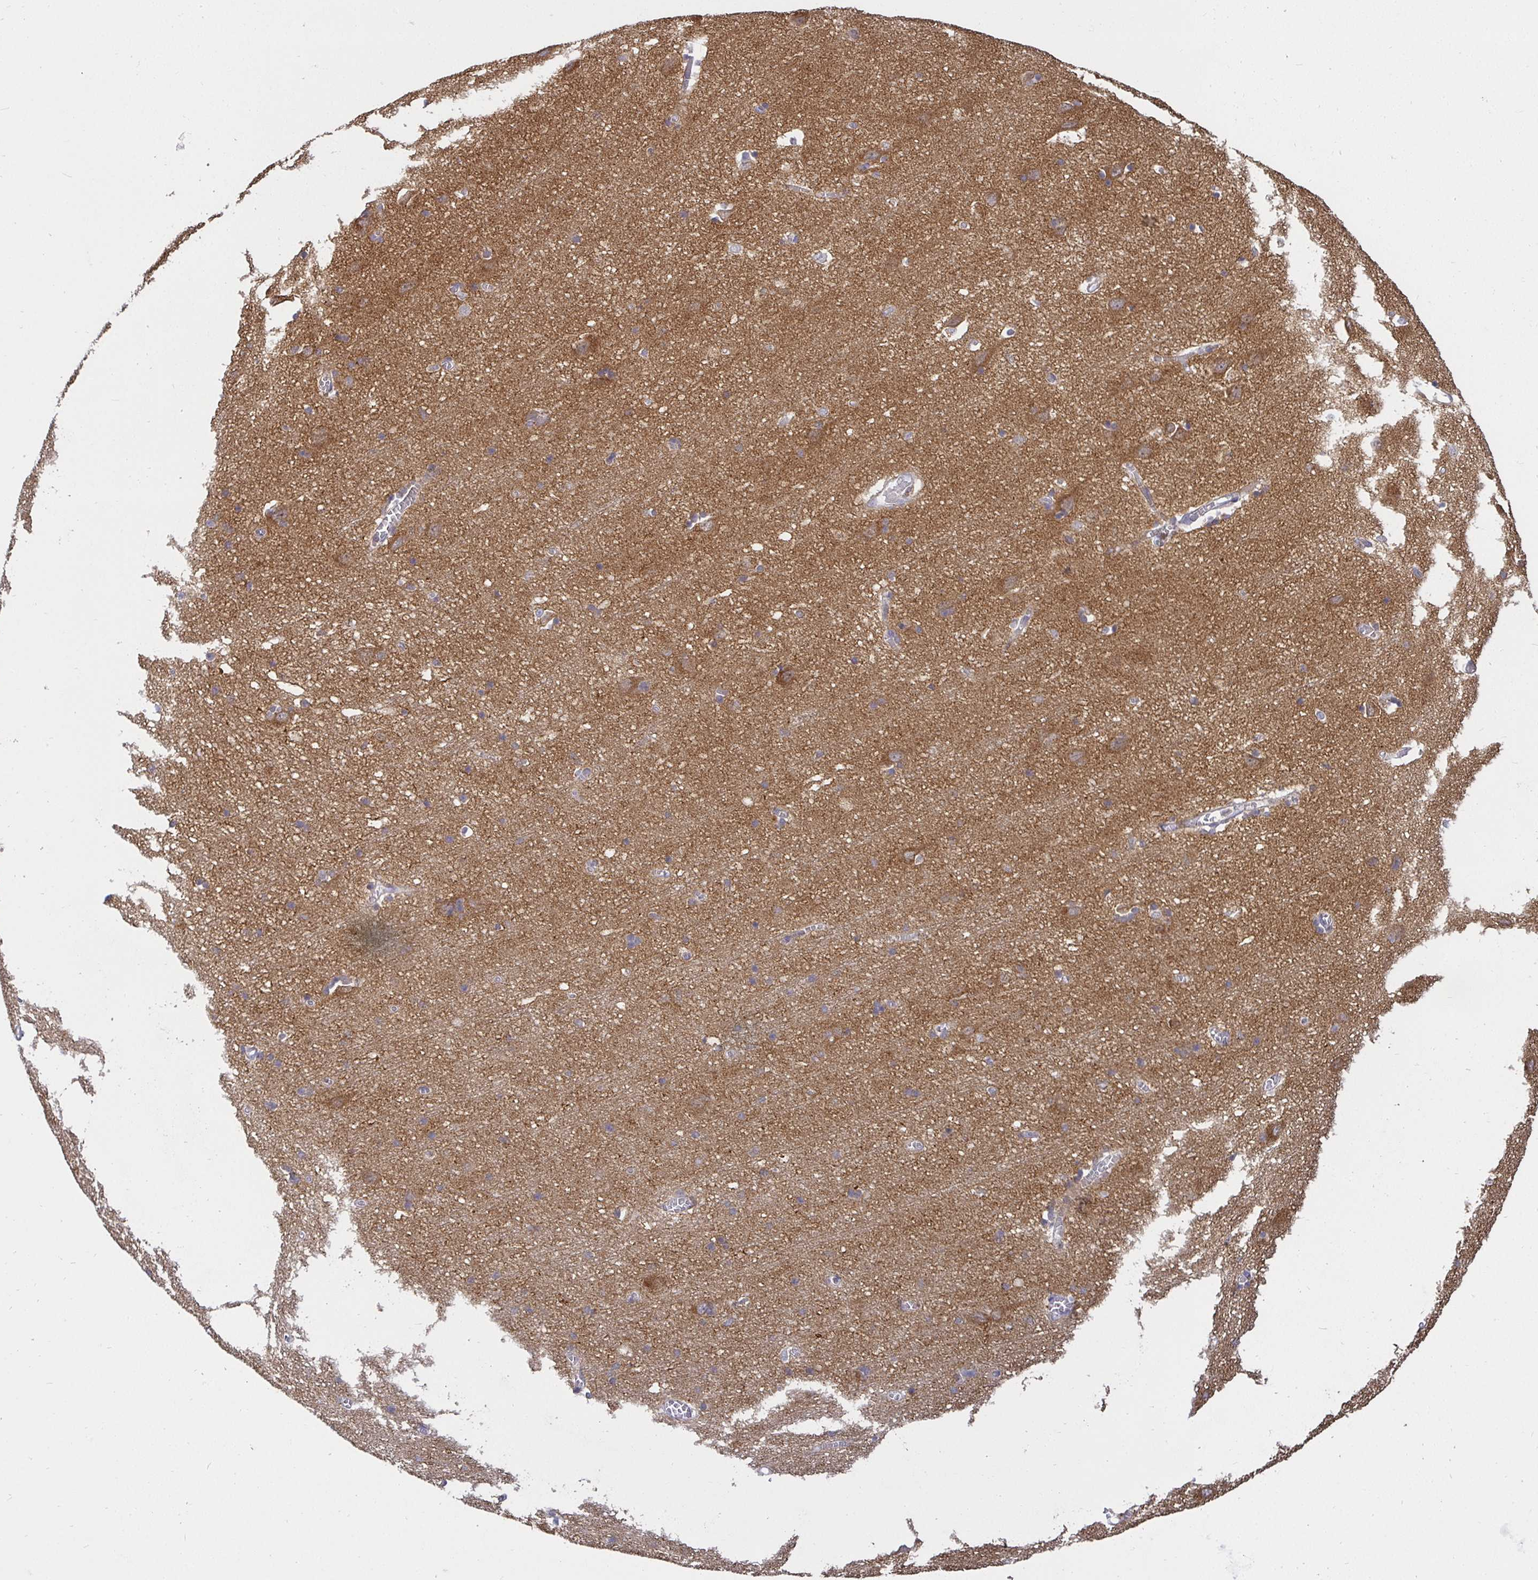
{"staining": {"intensity": "negative", "quantity": "none", "location": "none"}, "tissue": "cerebral cortex", "cell_type": "Endothelial cells", "image_type": "normal", "snomed": [{"axis": "morphology", "description": "Normal tissue, NOS"}, {"axis": "topography", "description": "Cerebral cortex"}], "caption": "An IHC image of unremarkable cerebral cortex is shown. There is no staining in endothelial cells of cerebral cortex.", "gene": "ATP6V1F", "patient": {"sex": "male", "age": 70}}